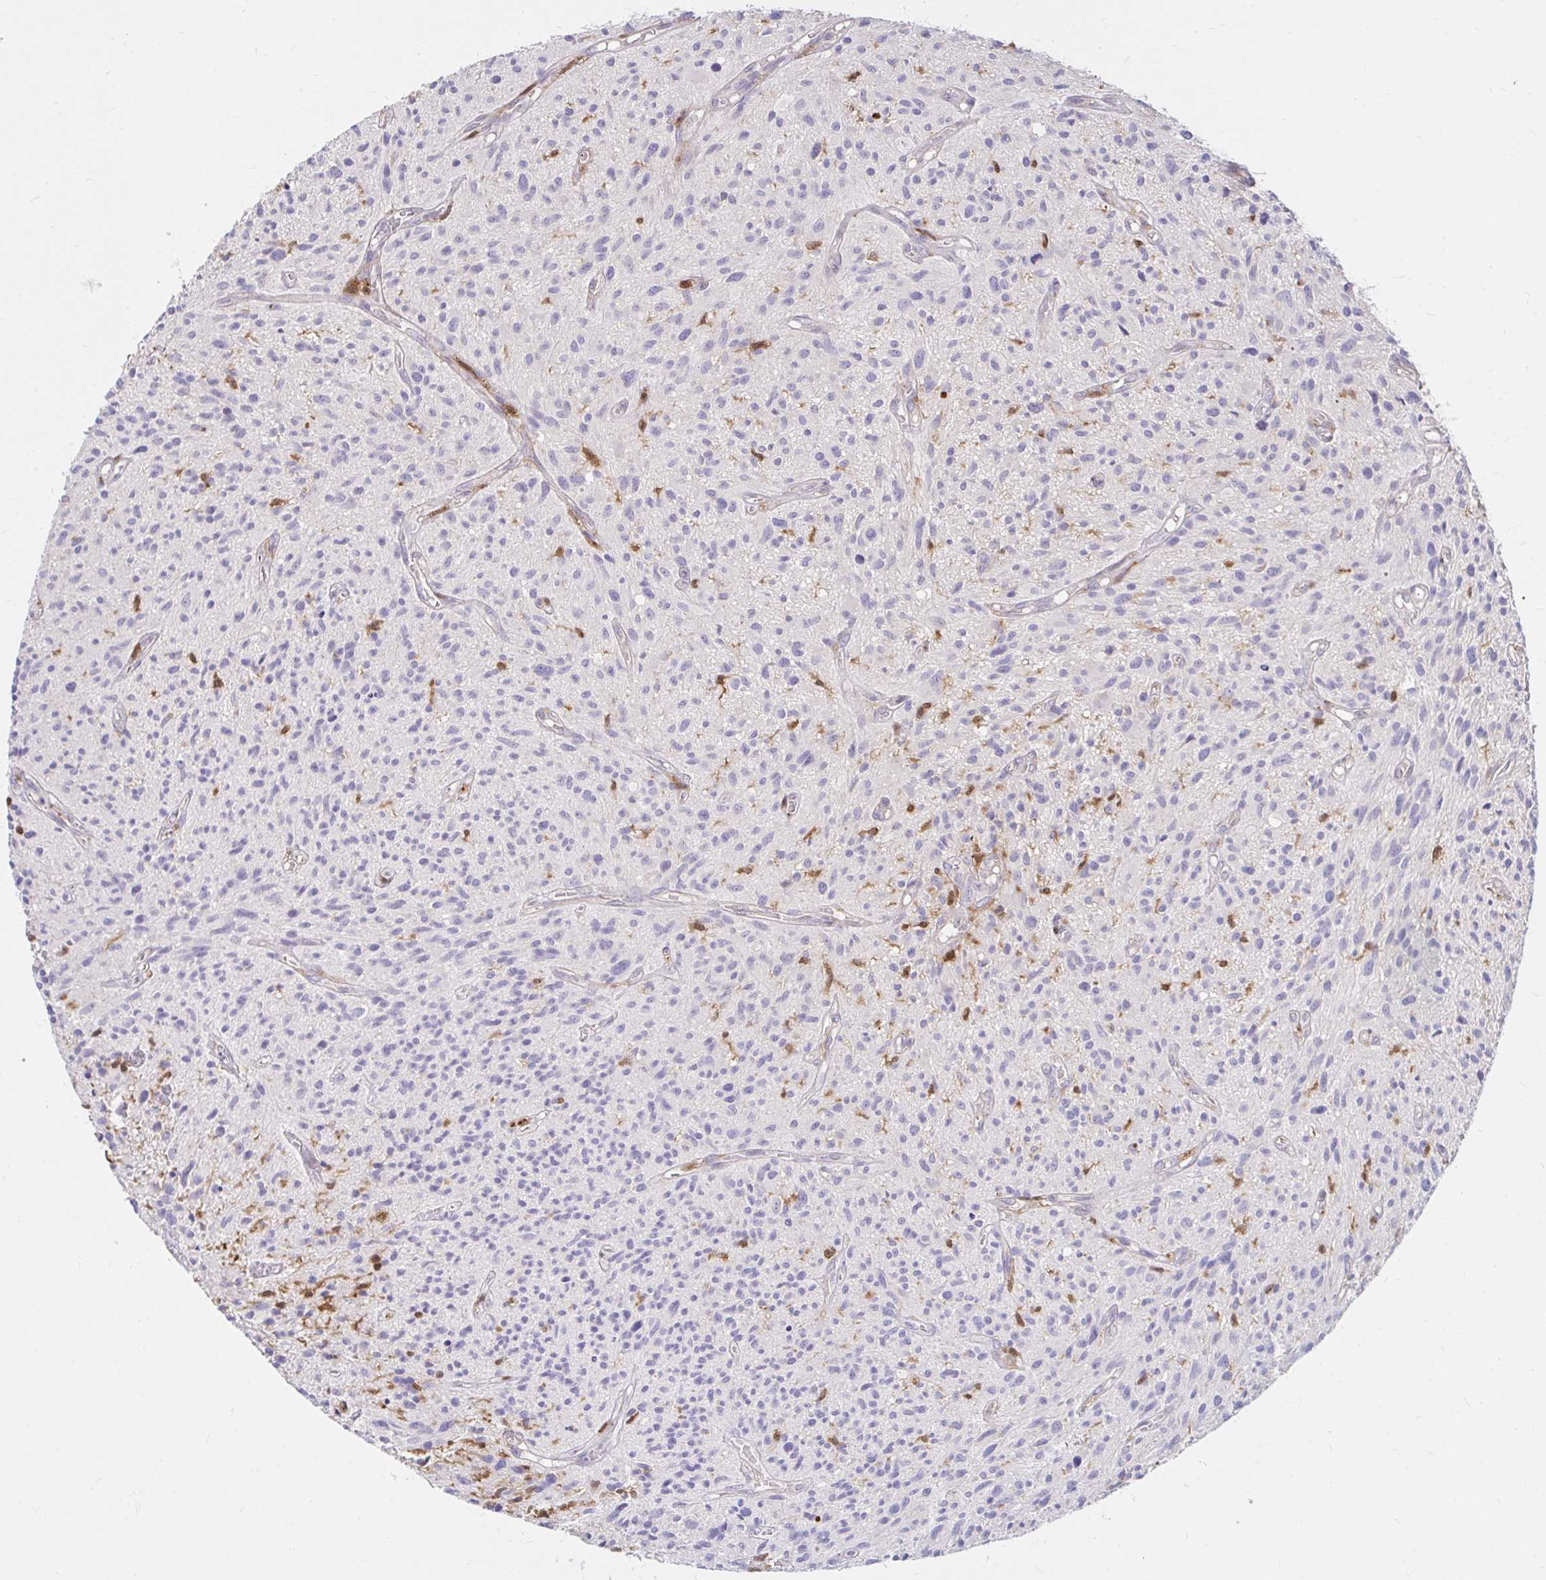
{"staining": {"intensity": "negative", "quantity": "none", "location": "none"}, "tissue": "glioma", "cell_type": "Tumor cells", "image_type": "cancer", "snomed": [{"axis": "morphology", "description": "Glioma, malignant, High grade"}, {"axis": "topography", "description": "Brain"}], "caption": "Tumor cells are negative for protein expression in human glioma.", "gene": "PYCARD", "patient": {"sex": "male", "age": 75}}